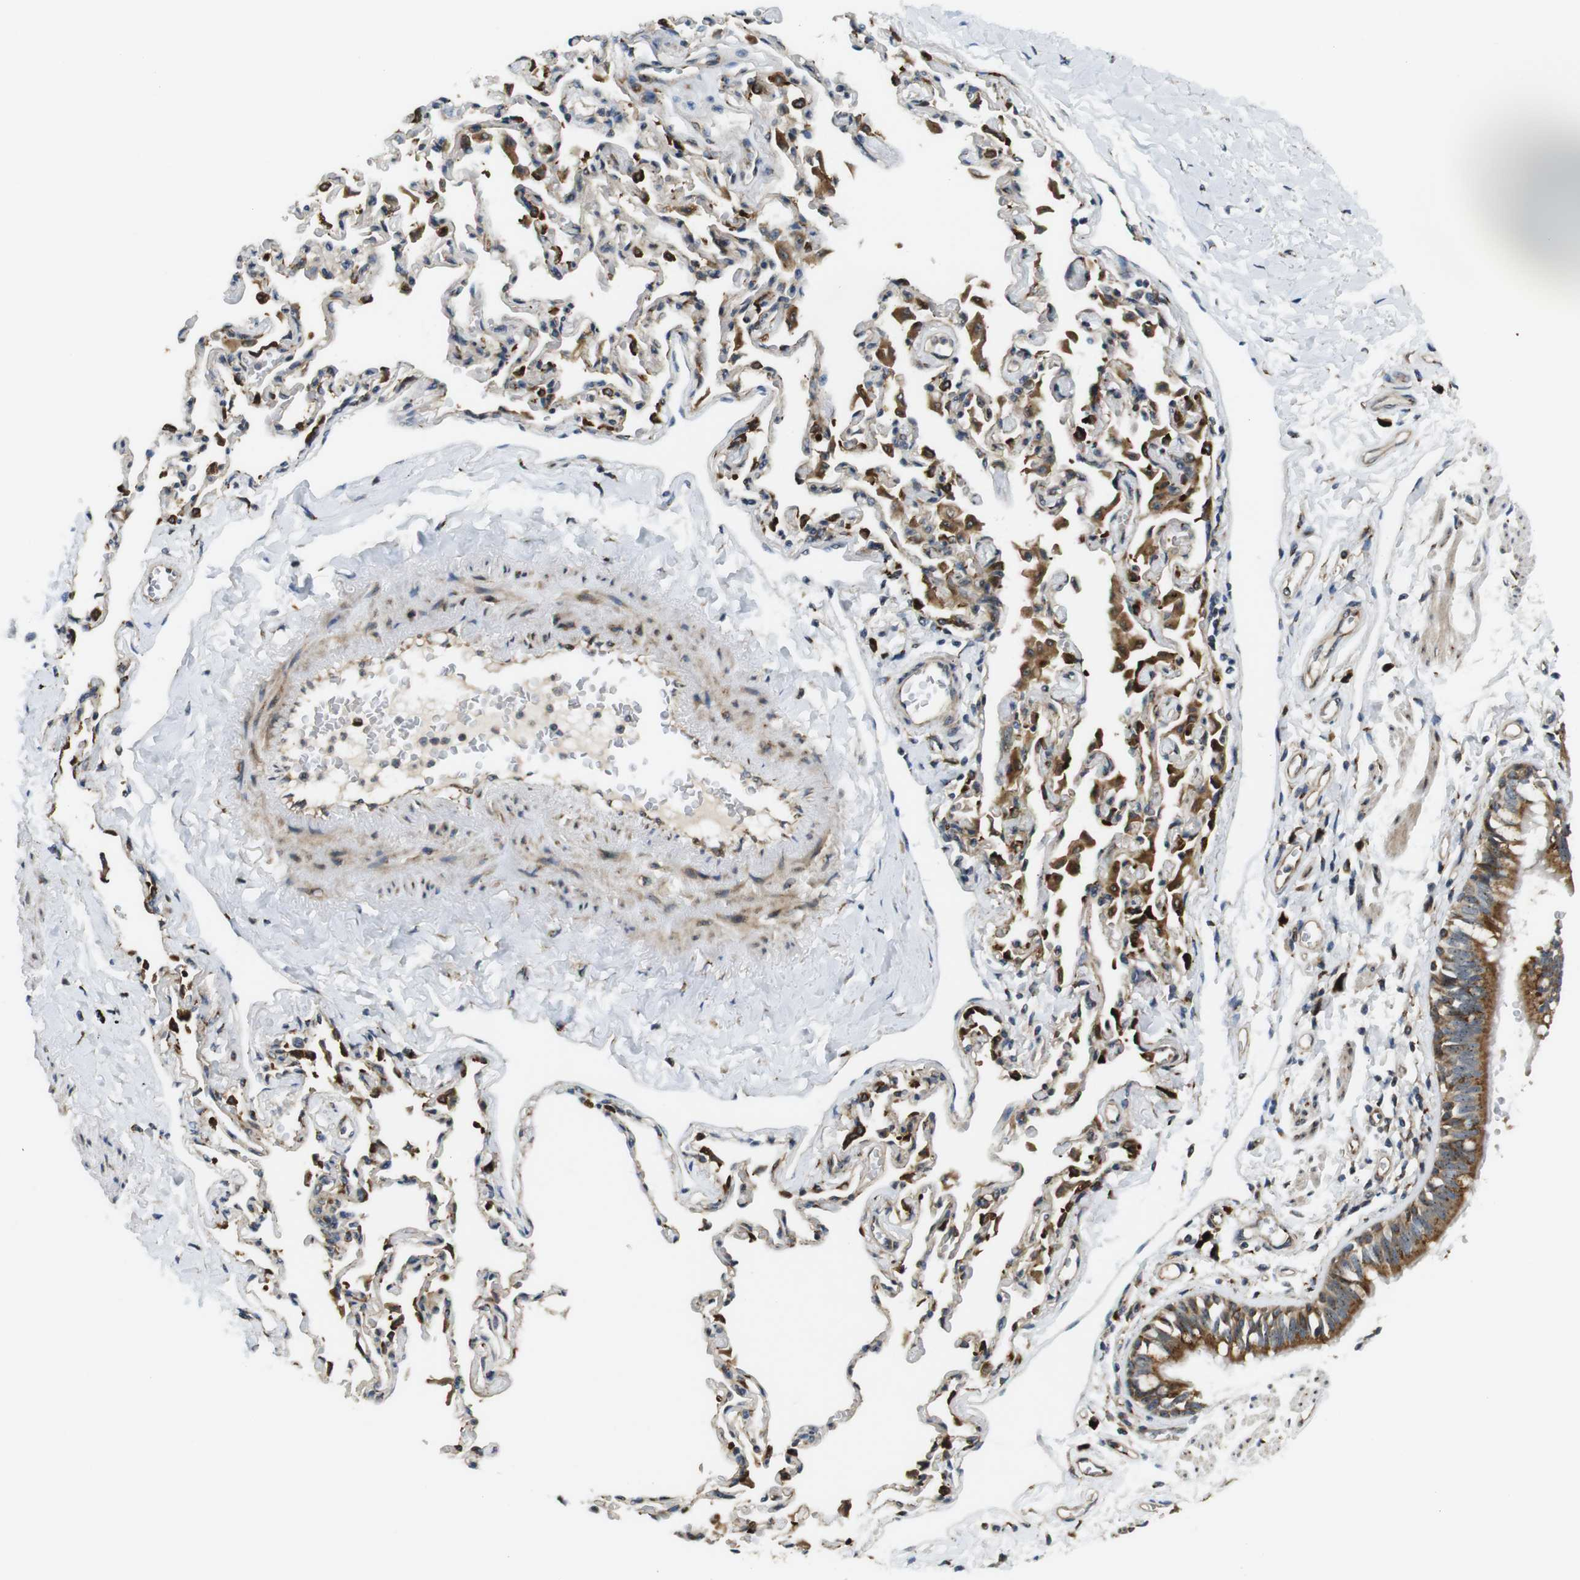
{"staining": {"intensity": "strong", "quantity": ">75%", "location": "cytoplasmic/membranous"}, "tissue": "bronchus", "cell_type": "Respiratory epithelial cells", "image_type": "normal", "snomed": [{"axis": "morphology", "description": "Normal tissue, NOS"}, {"axis": "topography", "description": "Bronchus"}, {"axis": "topography", "description": "Lung"}], "caption": "Immunohistochemical staining of benign bronchus demonstrates >75% levels of strong cytoplasmic/membranous protein staining in about >75% of respiratory epithelial cells.", "gene": "TMEM143", "patient": {"sex": "male", "age": 64}}